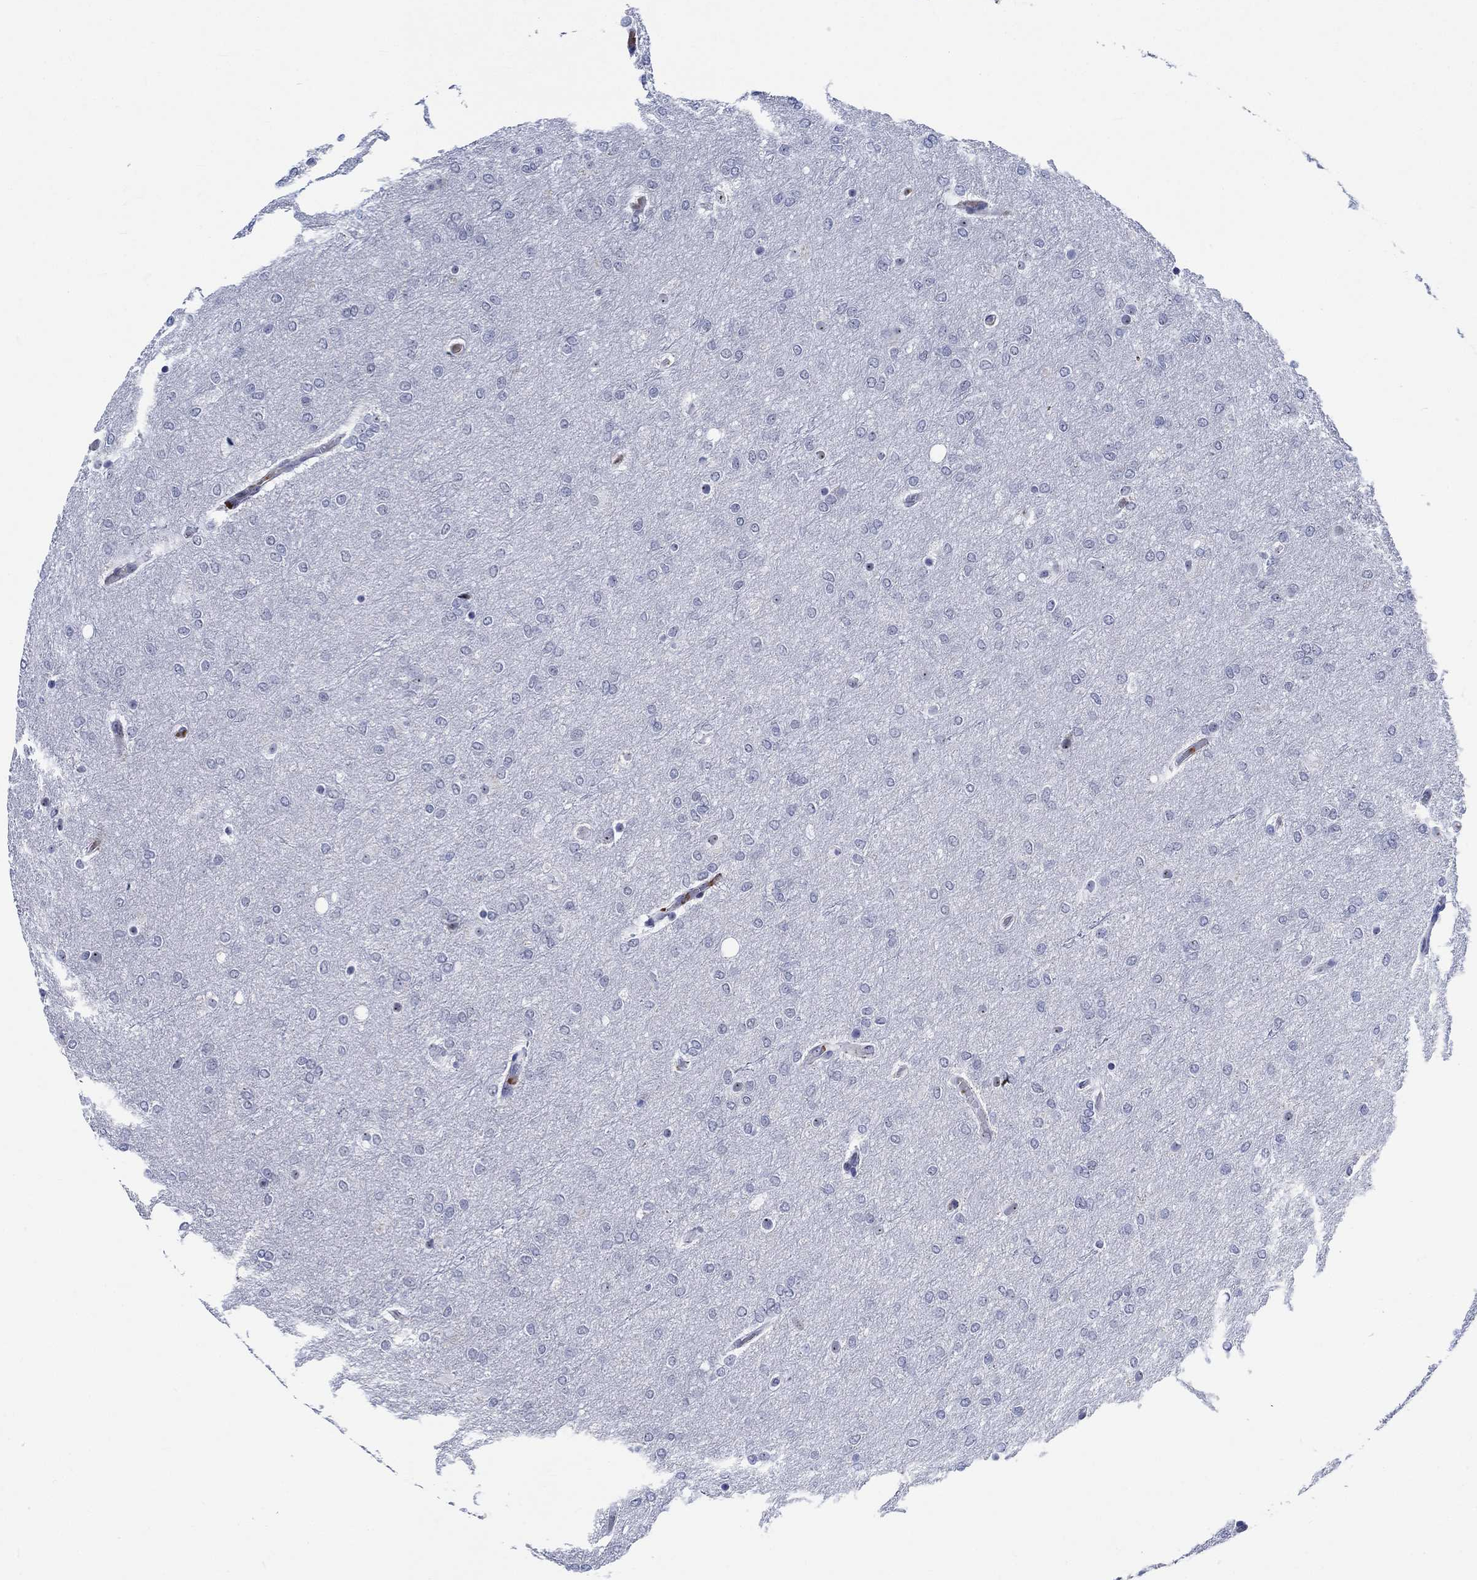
{"staining": {"intensity": "negative", "quantity": "none", "location": "none"}, "tissue": "glioma", "cell_type": "Tumor cells", "image_type": "cancer", "snomed": [{"axis": "morphology", "description": "Glioma, malignant, High grade"}, {"axis": "topography", "description": "Brain"}], "caption": "This micrograph is of glioma stained with immunohistochemistry (IHC) to label a protein in brown with the nuclei are counter-stained blue. There is no positivity in tumor cells.", "gene": "ZNF446", "patient": {"sex": "female", "age": 61}}